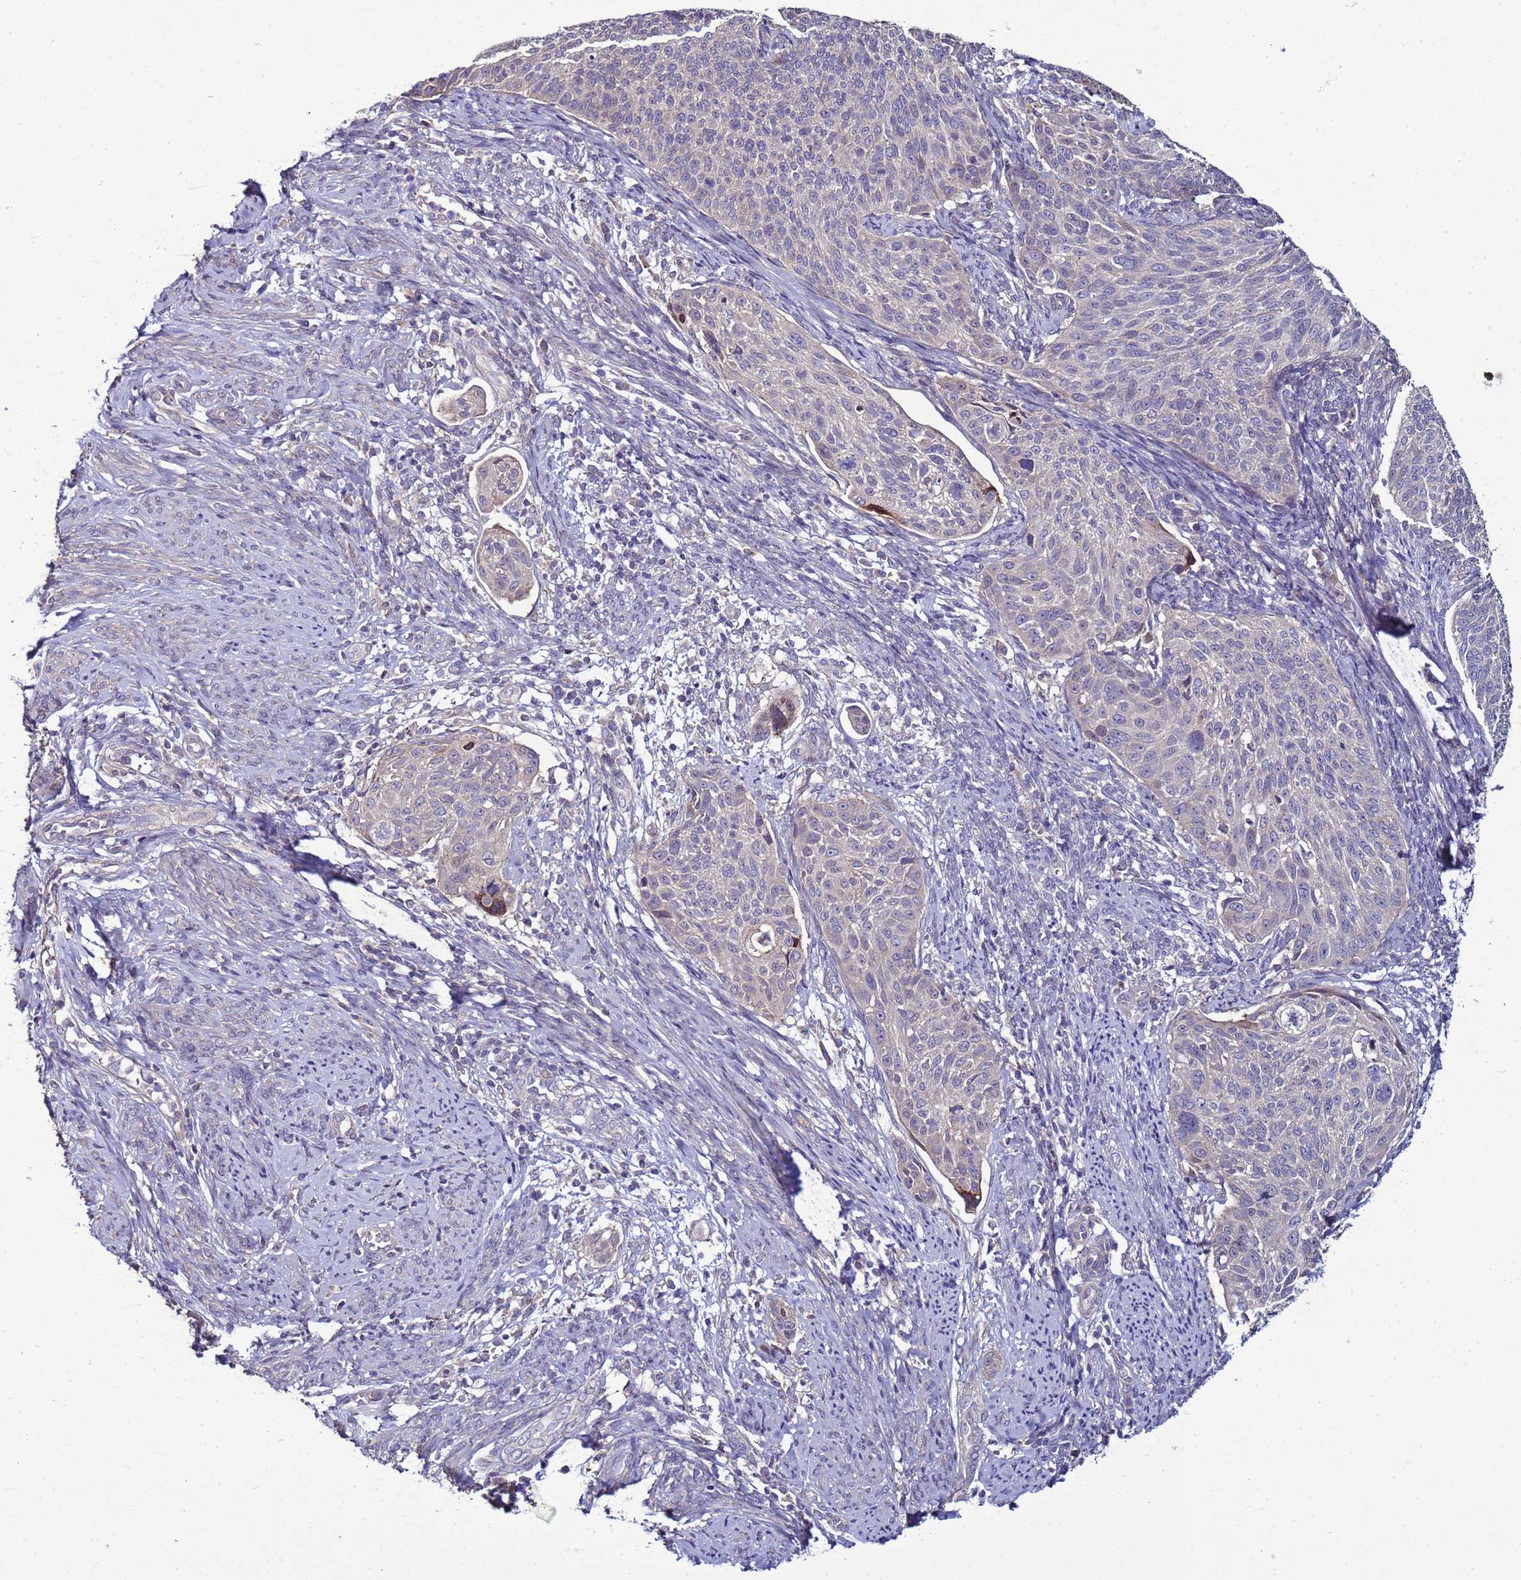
{"staining": {"intensity": "negative", "quantity": "none", "location": "none"}, "tissue": "cervical cancer", "cell_type": "Tumor cells", "image_type": "cancer", "snomed": [{"axis": "morphology", "description": "Squamous cell carcinoma, NOS"}, {"axis": "topography", "description": "Cervix"}], "caption": "Tumor cells show no significant expression in cervical cancer.", "gene": "RABL2B", "patient": {"sex": "female", "age": 70}}